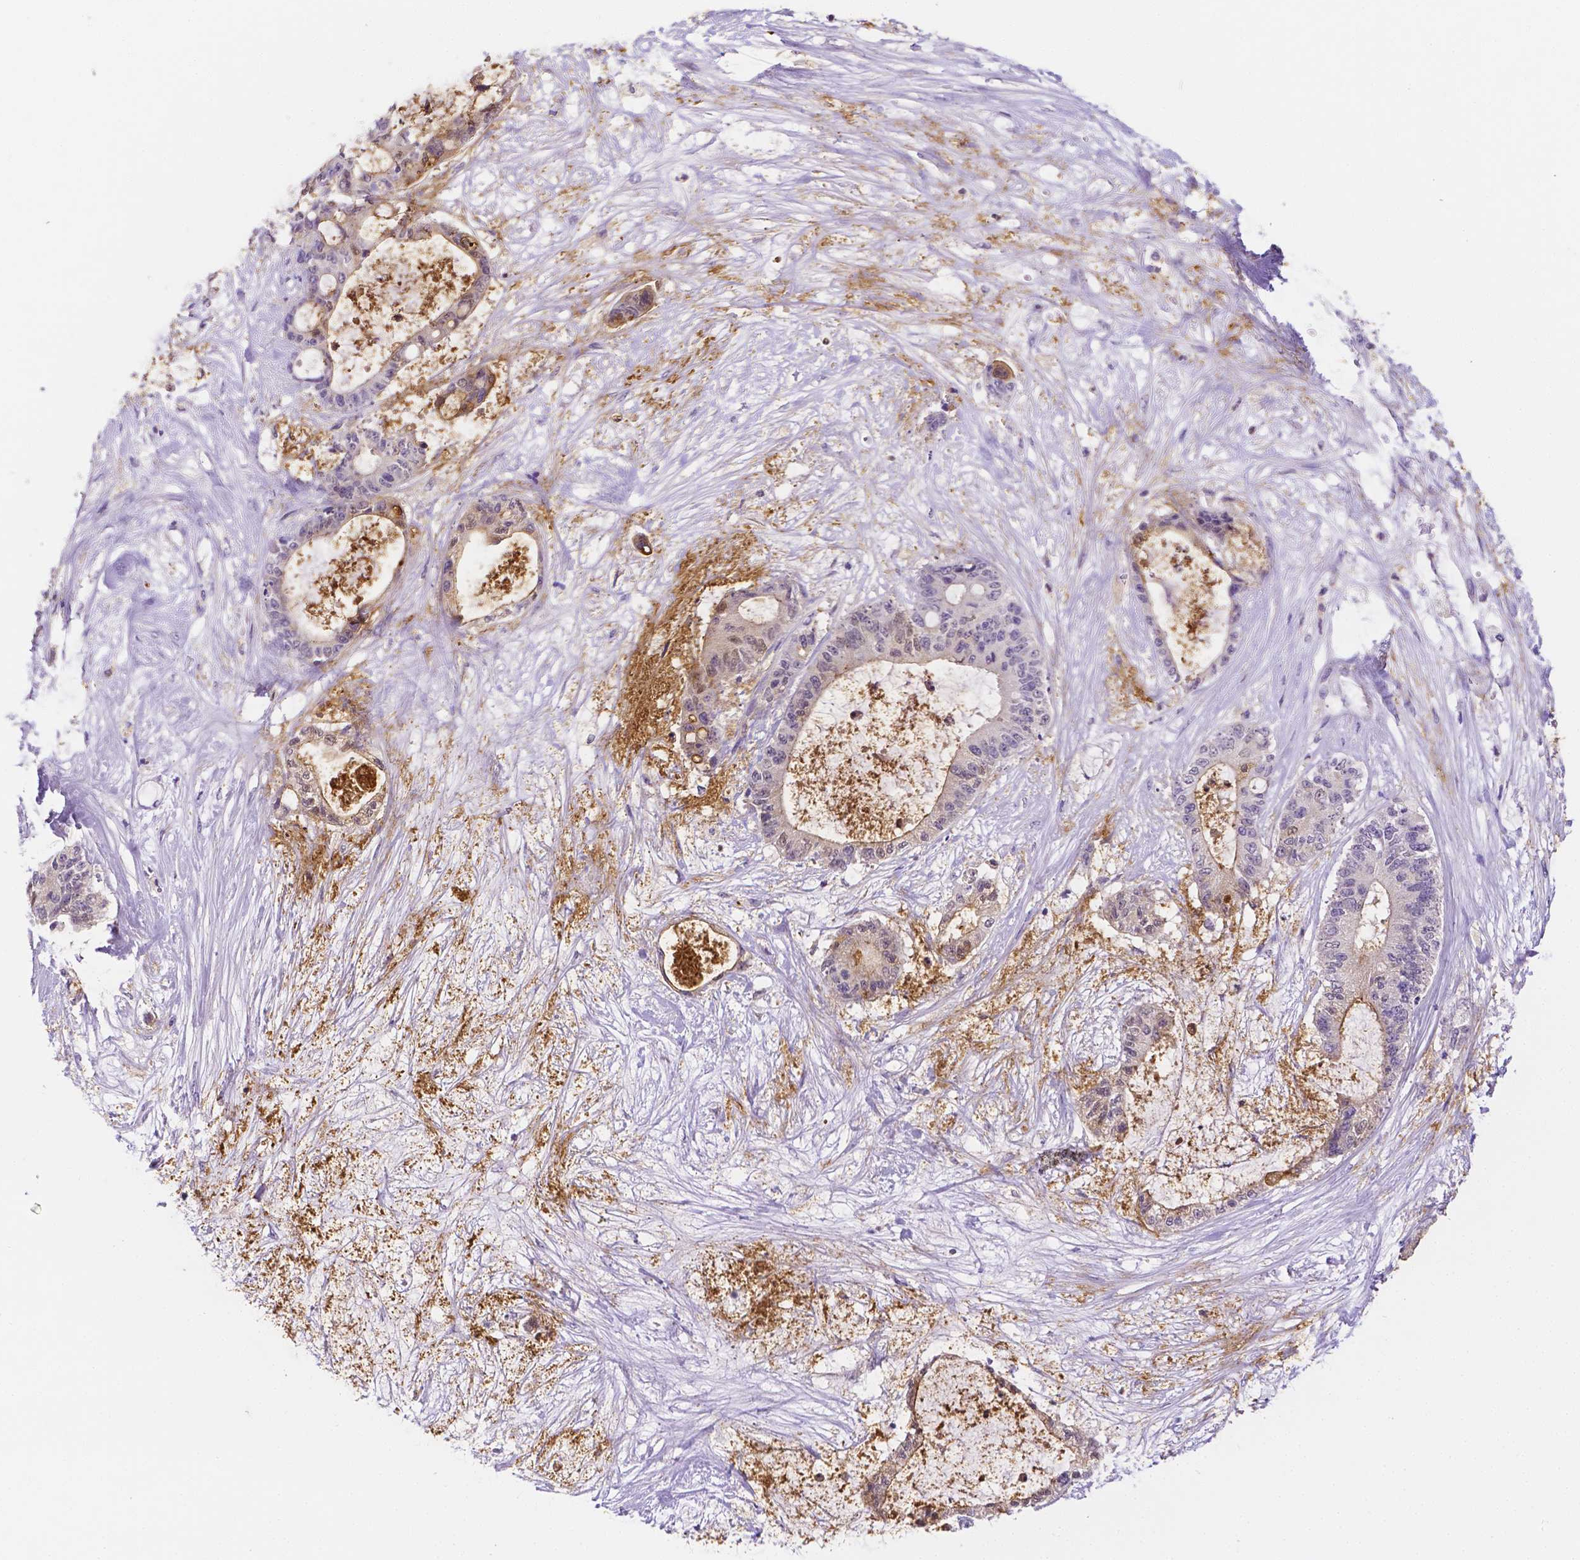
{"staining": {"intensity": "negative", "quantity": "none", "location": "none"}, "tissue": "liver cancer", "cell_type": "Tumor cells", "image_type": "cancer", "snomed": [{"axis": "morphology", "description": "Normal tissue, NOS"}, {"axis": "morphology", "description": "Cholangiocarcinoma"}, {"axis": "topography", "description": "Liver"}, {"axis": "topography", "description": "Peripheral nerve tissue"}], "caption": "DAB immunohistochemical staining of human liver cancer reveals no significant positivity in tumor cells.", "gene": "NXPH2", "patient": {"sex": "female", "age": 73}}